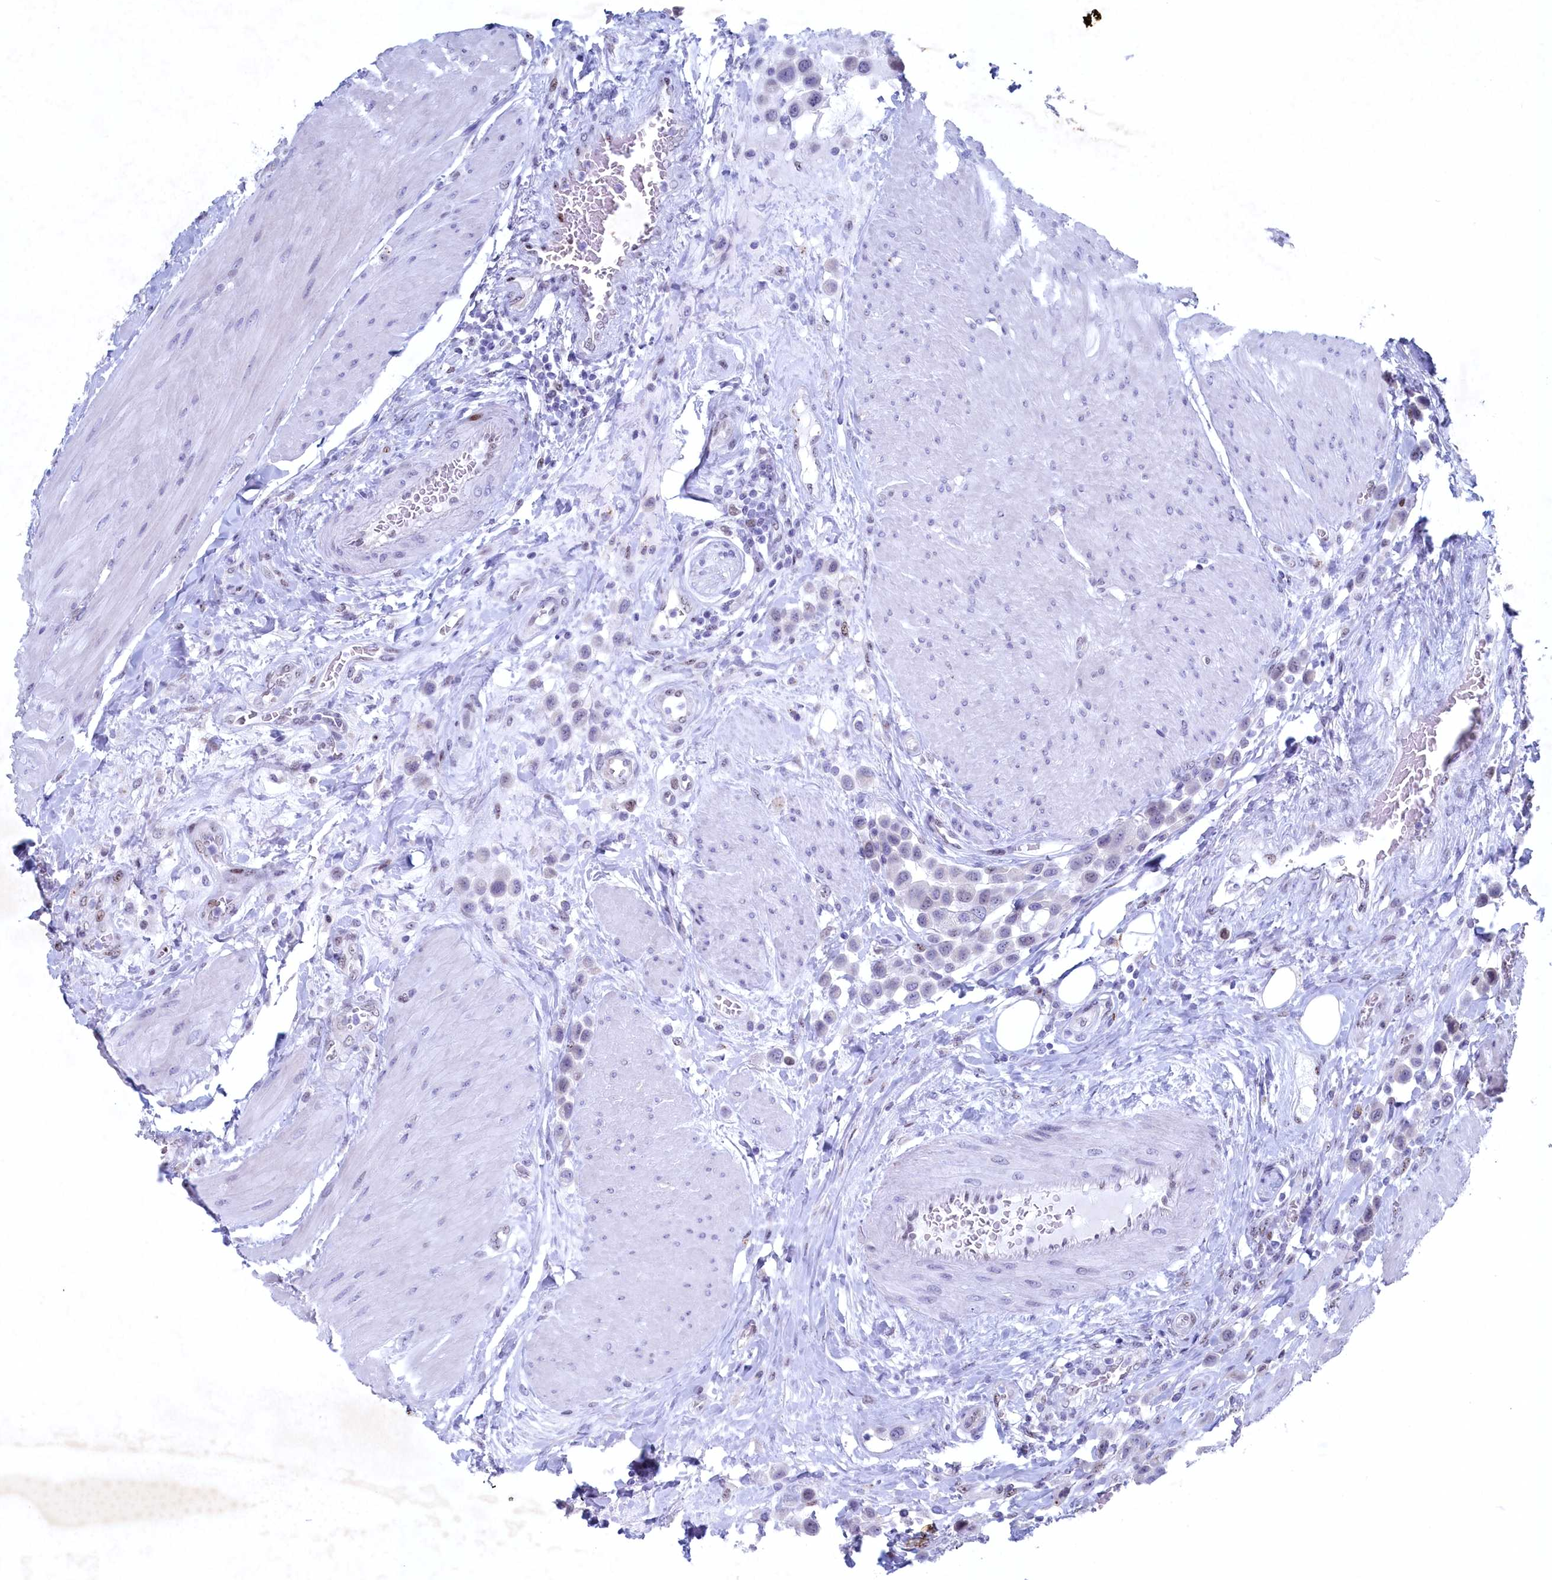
{"staining": {"intensity": "weak", "quantity": "<25%", "location": "nuclear"}, "tissue": "urothelial cancer", "cell_type": "Tumor cells", "image_type": "cancer", "snomed": [{"axis": "morphology", "description": "Urothelial carcinoma, High grade"}, {"axis": "topography", "description": "Urinary bladder"}], "caption": "Urothelial carcinoma (high-grade) was stained to show a protein in brown. There is no significant staining in tumor cells.", "gene": "WDR76", "patient": {"sex": "male", "age": 50}}